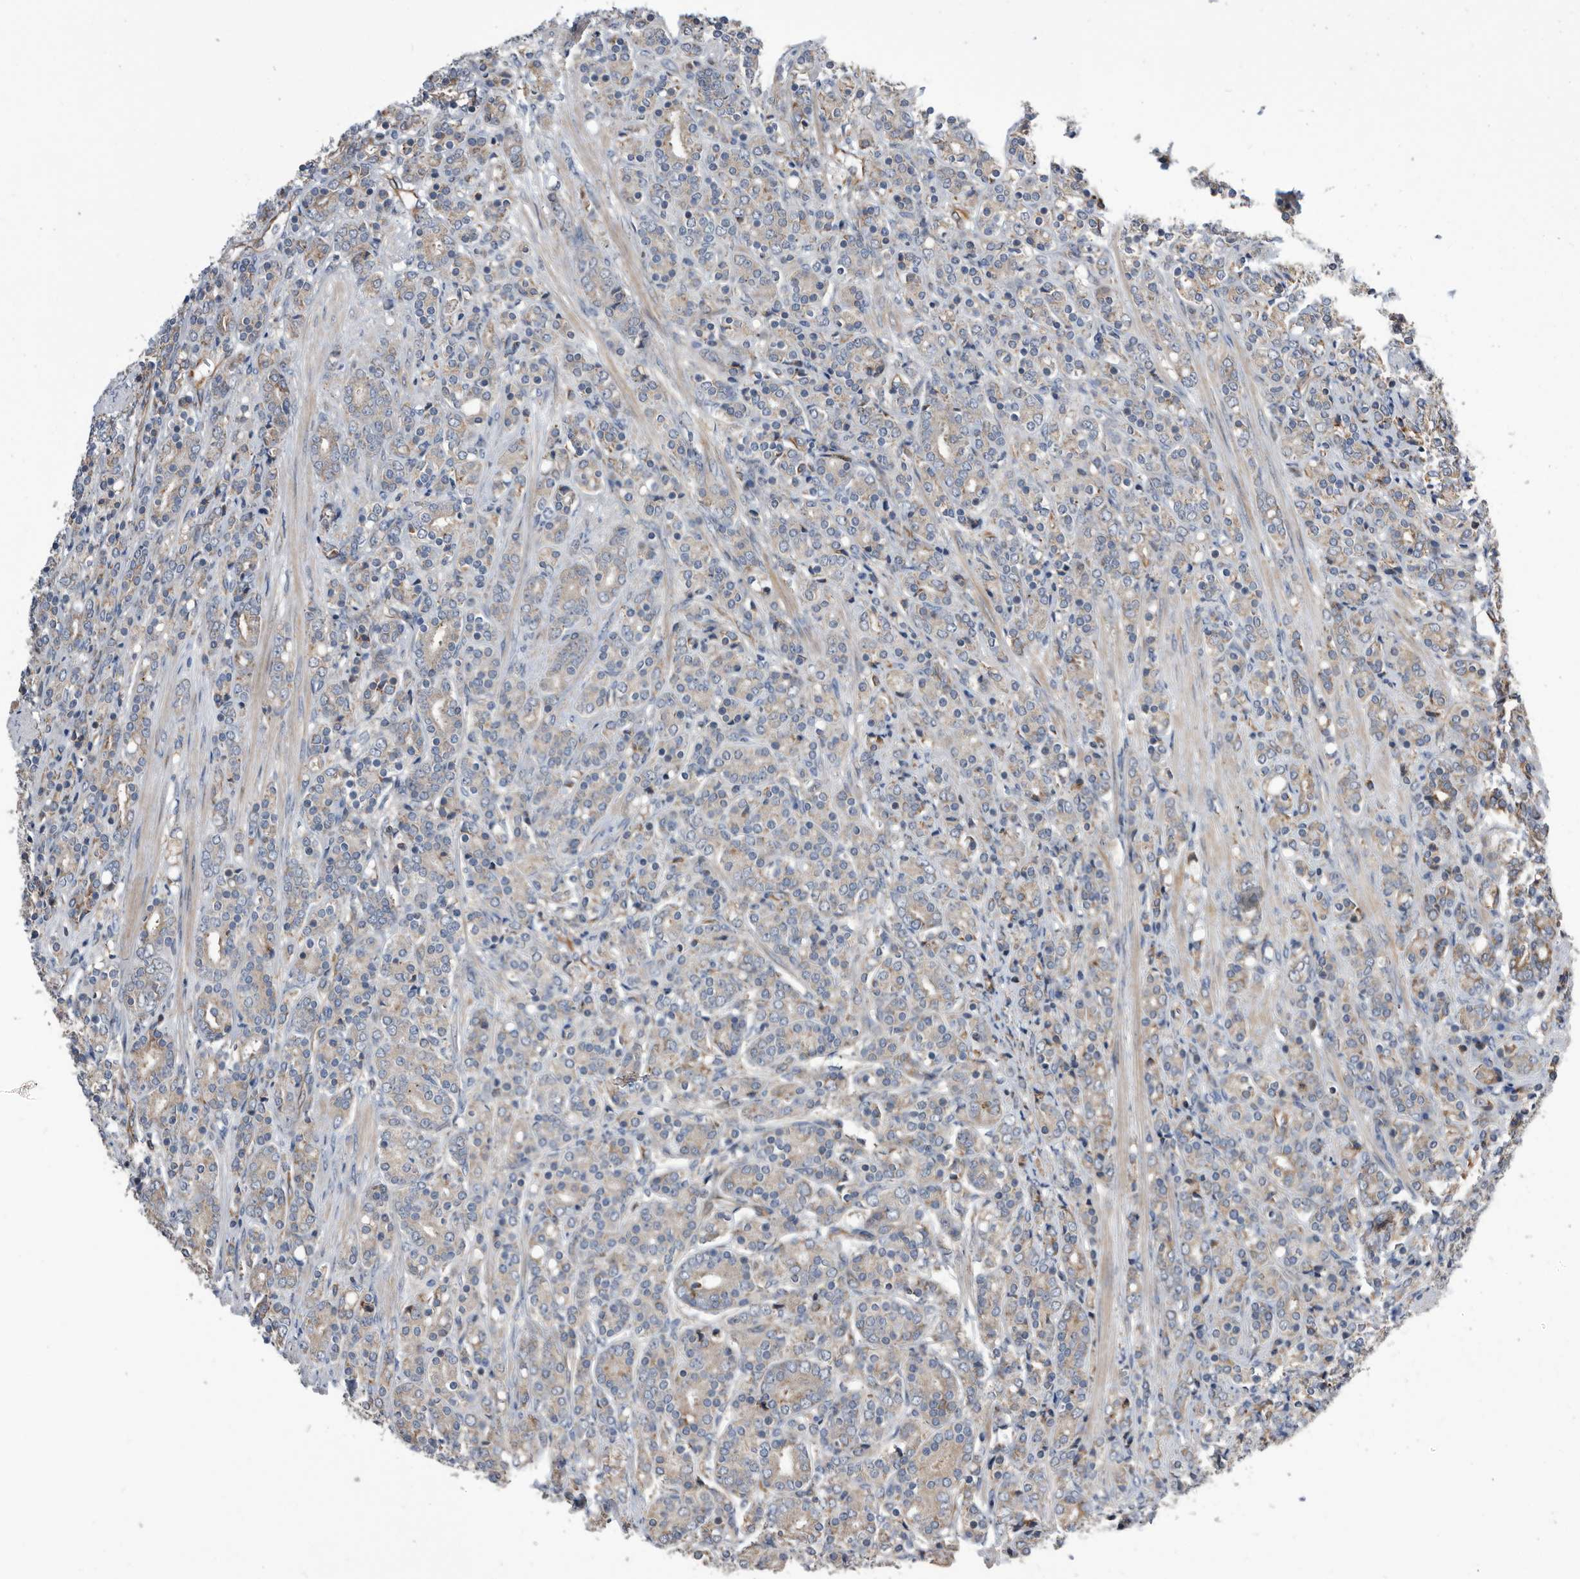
{"staining": {"intensity": "weak", "quantity": "<25%", "location": "cytoplasmic/membranous"}, "tissue": "prostate cancer", "cell_type": "Tumor cells", "image_type": "cancer", "snomed": [{"axis": "morphology", "description": "Adenocarcinoma, High grade"}, {"axis": "topography", "description": "Prostate"}], "caption": "Tumor cells show no significant protein staining in prostate cancer (adenocarcinoma (high-grade)).", "gene": "SERINC2", "patient": {"sex": "male", "age": 62}}